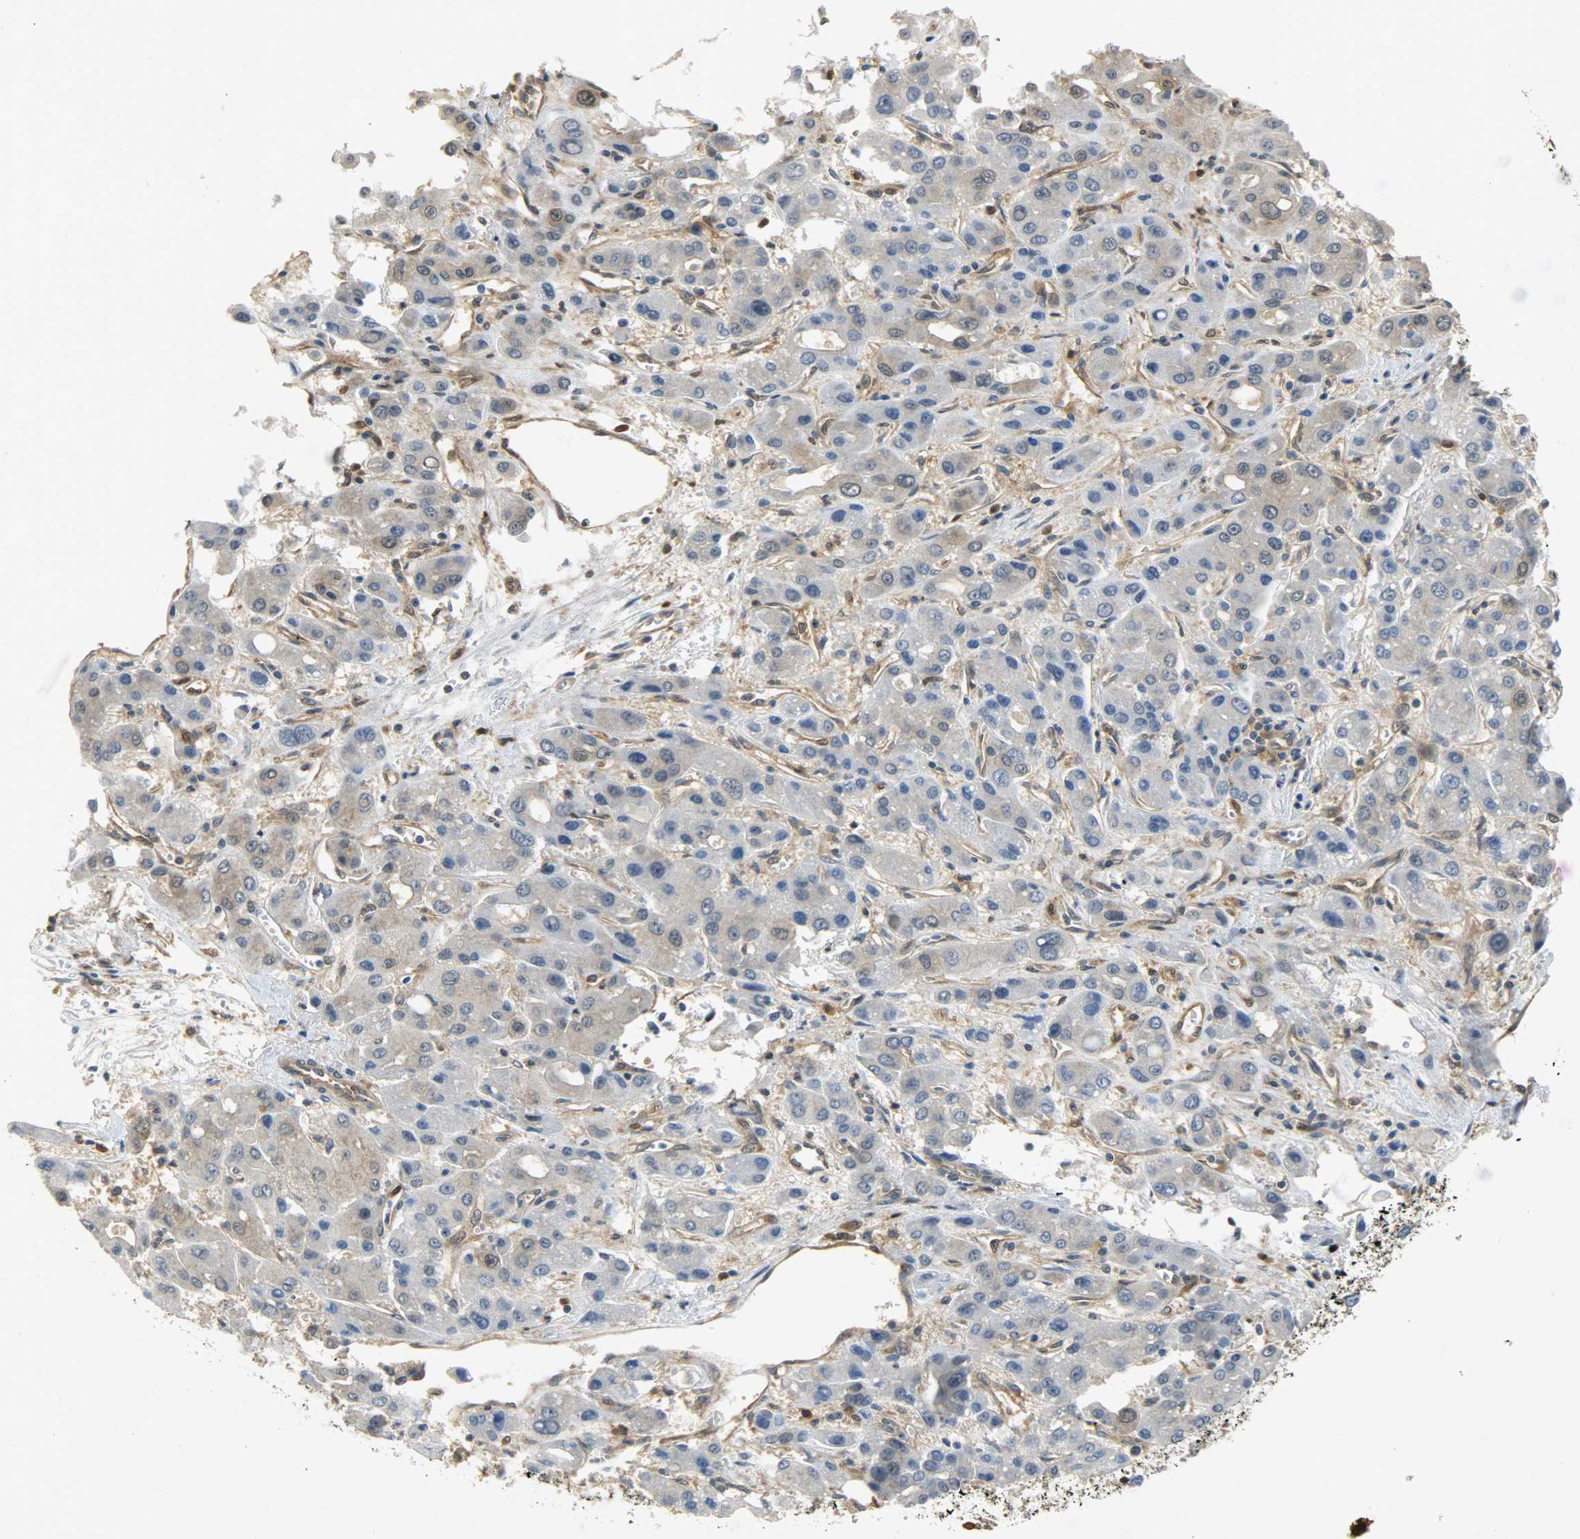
{"staining": {"intensity": "moderate", "quantity": "25%-75%", "location": "cytoplasmic/membranous,nuclear"}, "tissue": "liver cancer", "cell_type": "Tumor cells", "image_type": "cancer", "snomed": [{"axis": "morphology", "description": "Carcinoma, Hepatocellular, NOS"}, {"axis": "topography", "description": "Liver"}], "caption": "Immunohistochemistry (IHC) of liver hepatocellular carcinoma exhibits medium levels of moderate cytoplasmic/membranous and nuclear staining in about 25%-75% of tumor cells.", "gene": "EIF4EBP1", "patient": {"sex": "male", "age": 55}}